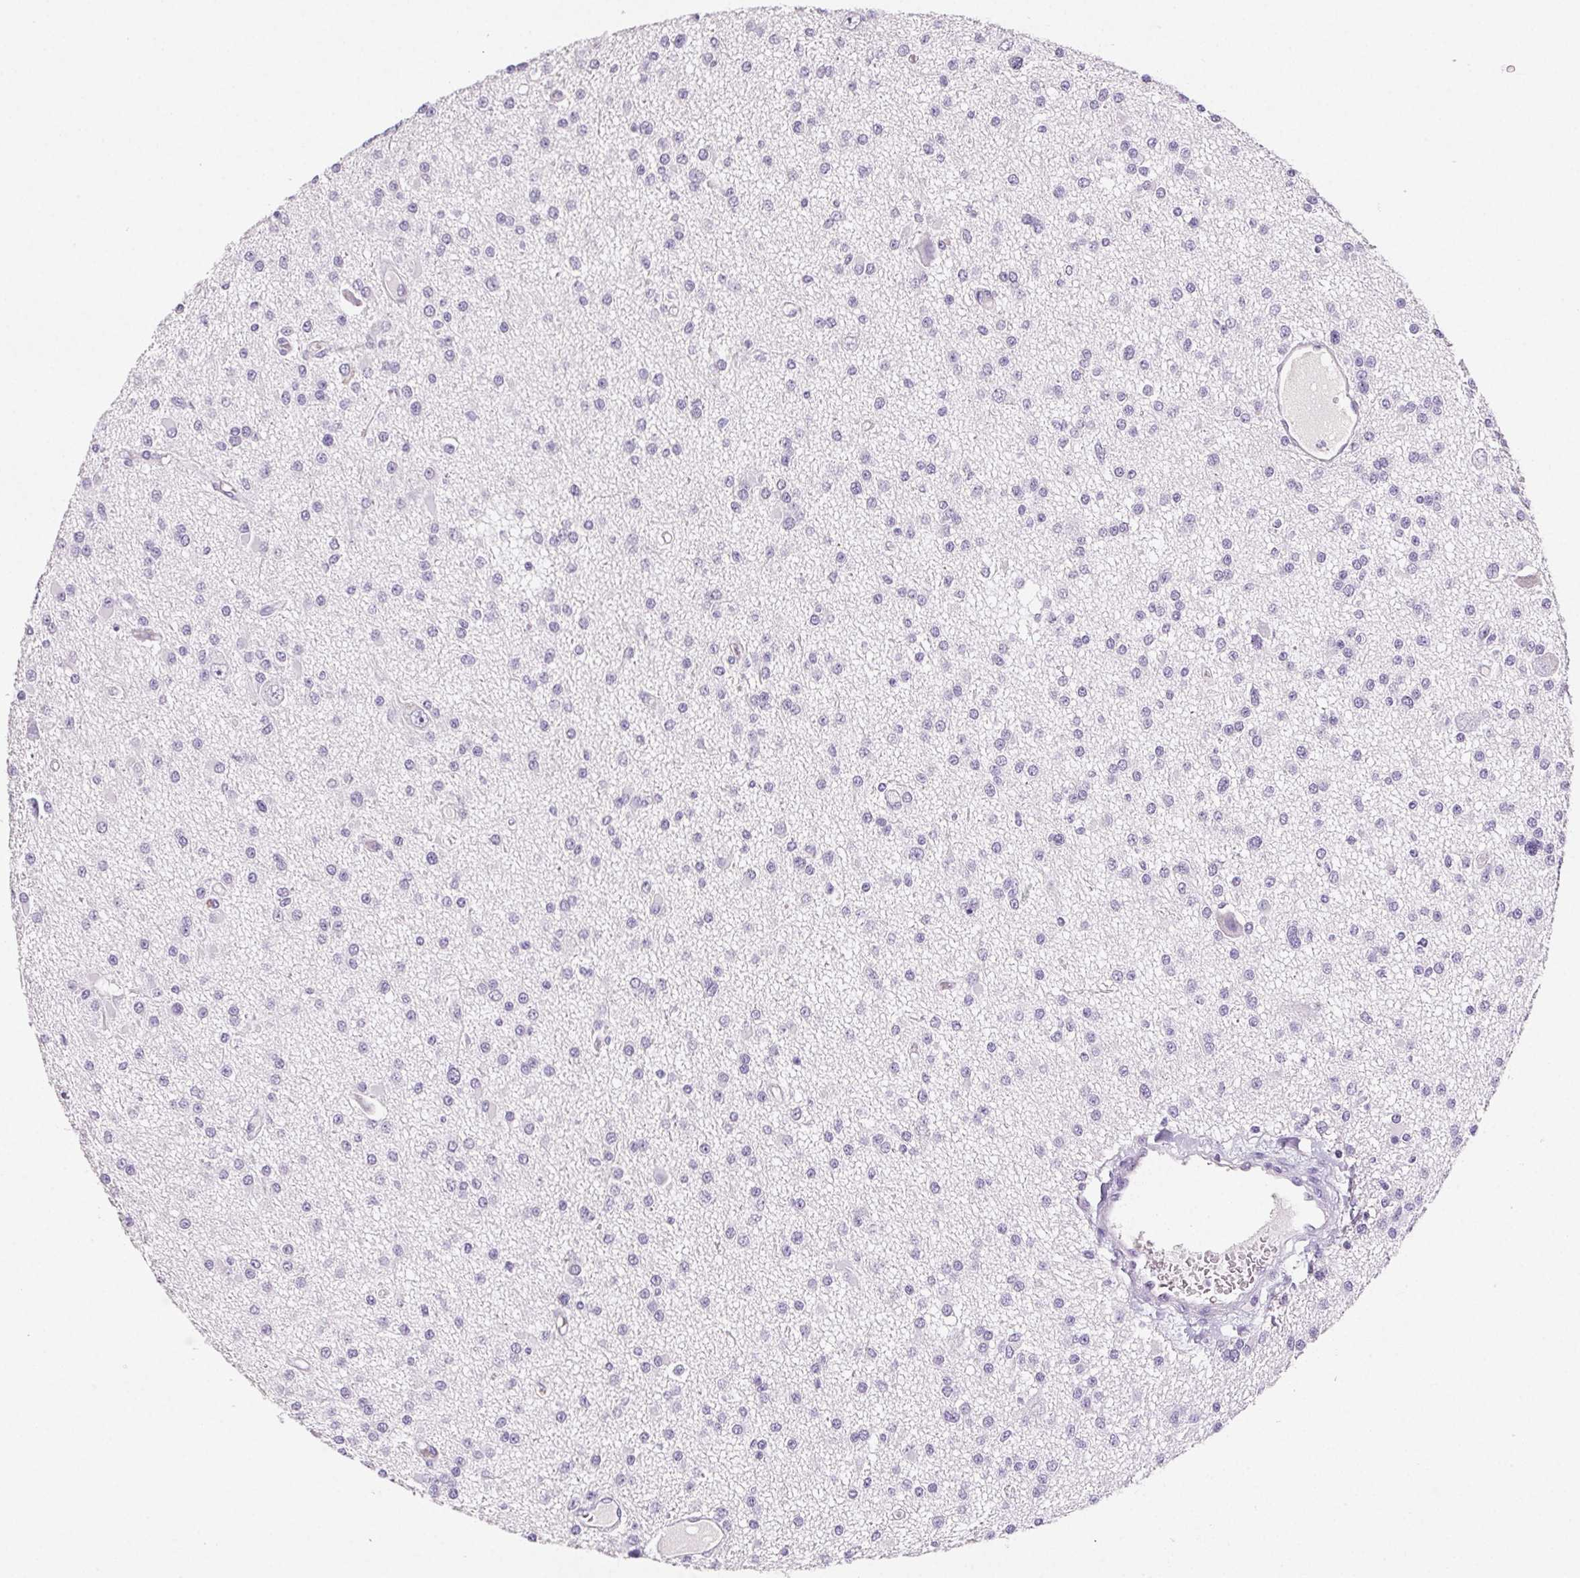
{"staining": {"intensity": "negative", "quantity": "none", "location": "none"}, "tissue": "glioma", "cell_type": "Tumor cells", "image_type": "cancer", "snomed": [{"axis": "morphology", "description": "Glioma, malignant, High grade"}, {"axis": "topography", "description": "Brain"}], "caption": "DAB immunohistochemical staining of glioma displays no significant staining in tumor cells.", "gene": "BEND2", "patient": {"sex": "male", "age": 54}}